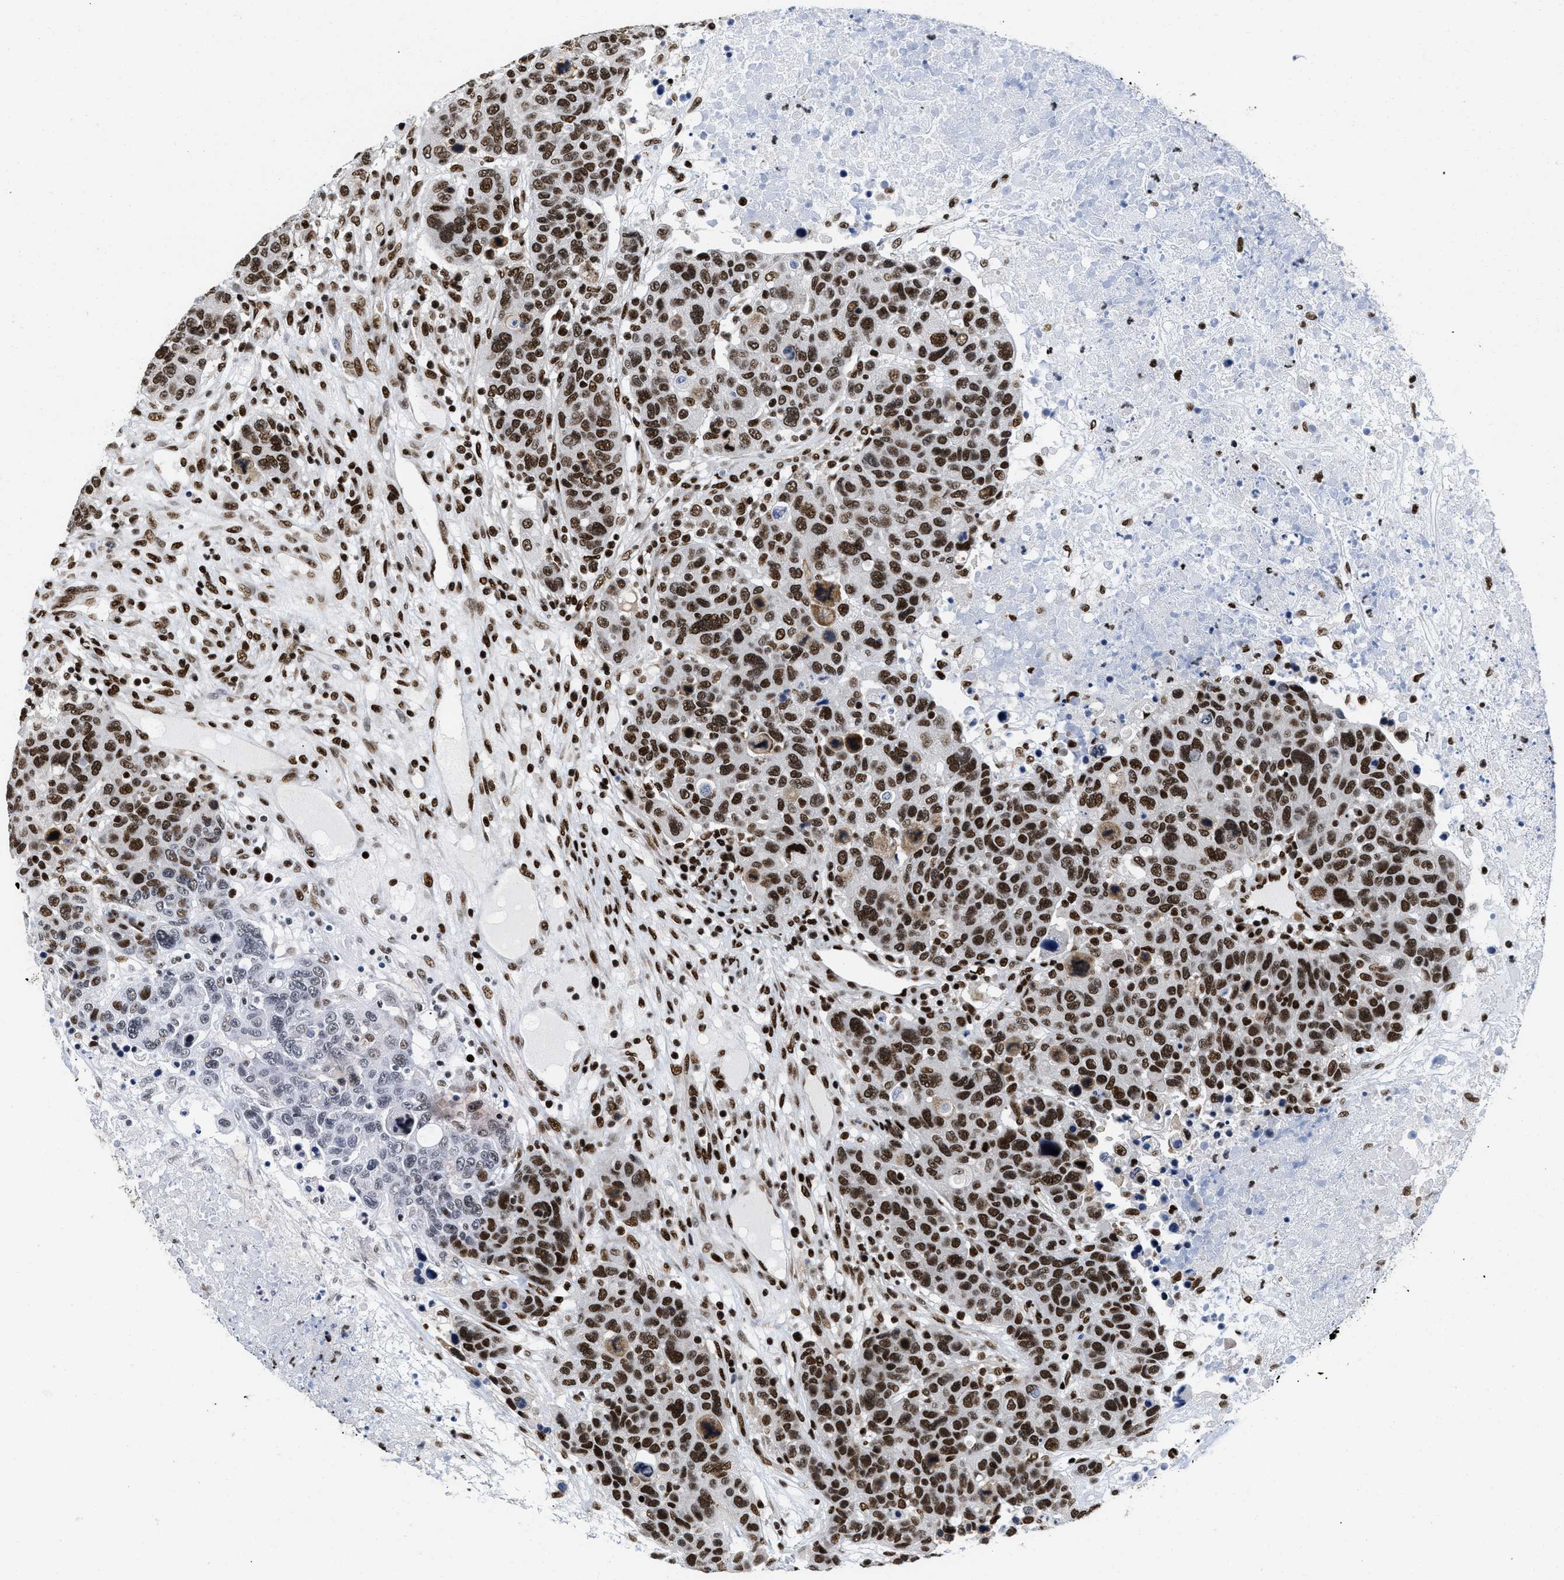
{"staining": {"intensity": "strong", "quantity": ">75%", "location": "nuclear"}, "tissue": "breast cancer", "cell_type": "Tumor cells", "image_type": "cancer", "snomed": [{"axis": "morphology", "description": "Duct carcinoma"}, {"axis": "topography", "description": "Breast"}], "caption": "Immunohistochemical staining of human breast cancer reveals strong nuclear protein staining in approximately >75% of tumor cells.", "gene": "CREB1", "patient": {"sex": "female", "age": 37}}